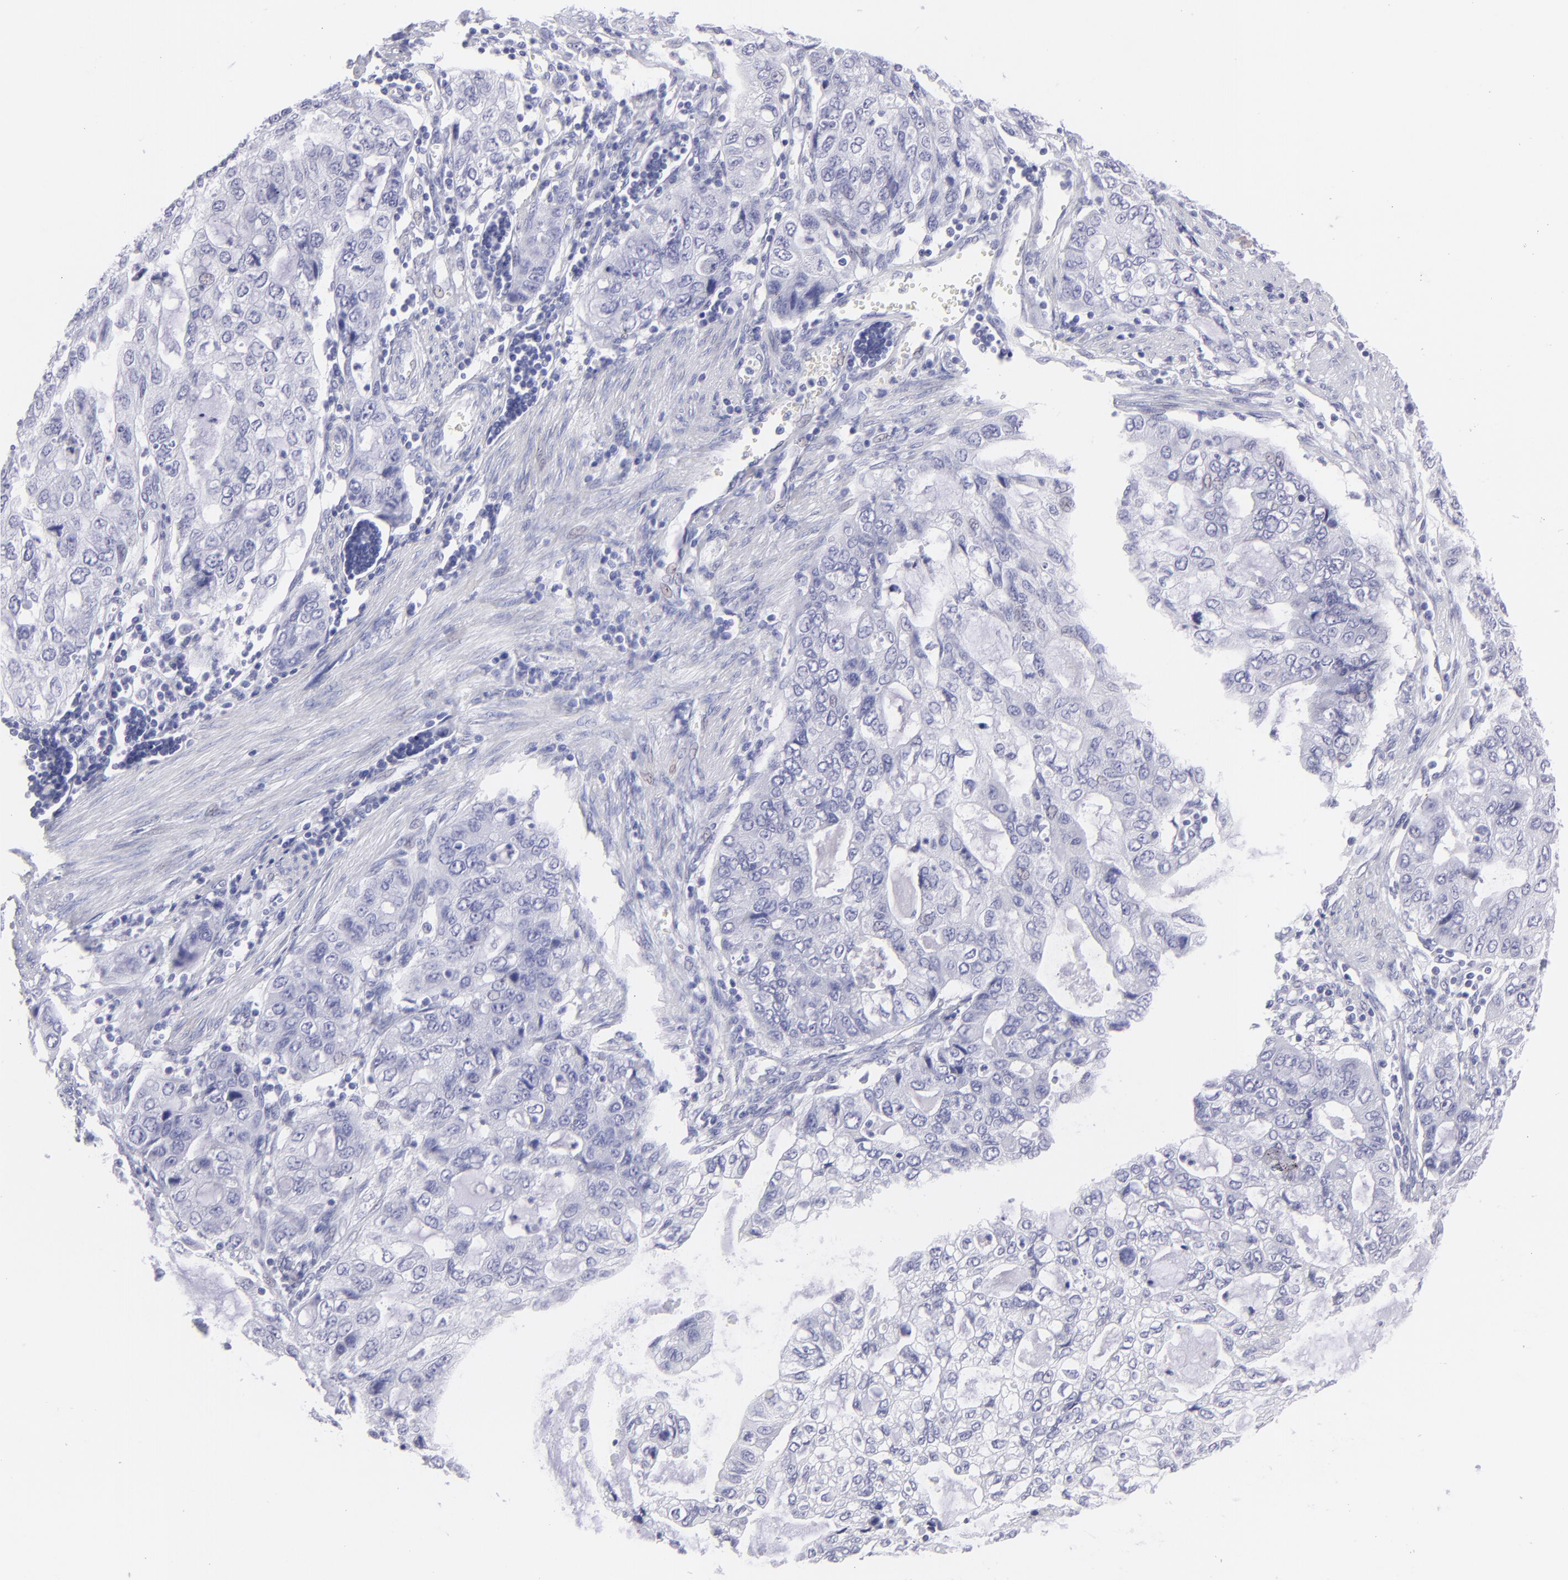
{"staining": {"intensity": "negative", "quantity": "none", "location": "none"}, "tissue": "stomach cancer", "cell_type": "Tumor cells", "image_type": "cancer", "snomed": [{"axis": "morphology", "description": "Adenocarcinoma, NOS"}, {"axis": "topography", "description": "Stomach, upper"}], "caption": "Immunohistochemistry micrograph of neoplastic tissue: stomach cancer (adenocarcinoma) stained with DAB (3,3'-diaminobenzidine) shows no significant protein expression in tumor cells.", "gene": "SLC1A2", "patient": {"sex": "female", "age": 52}}